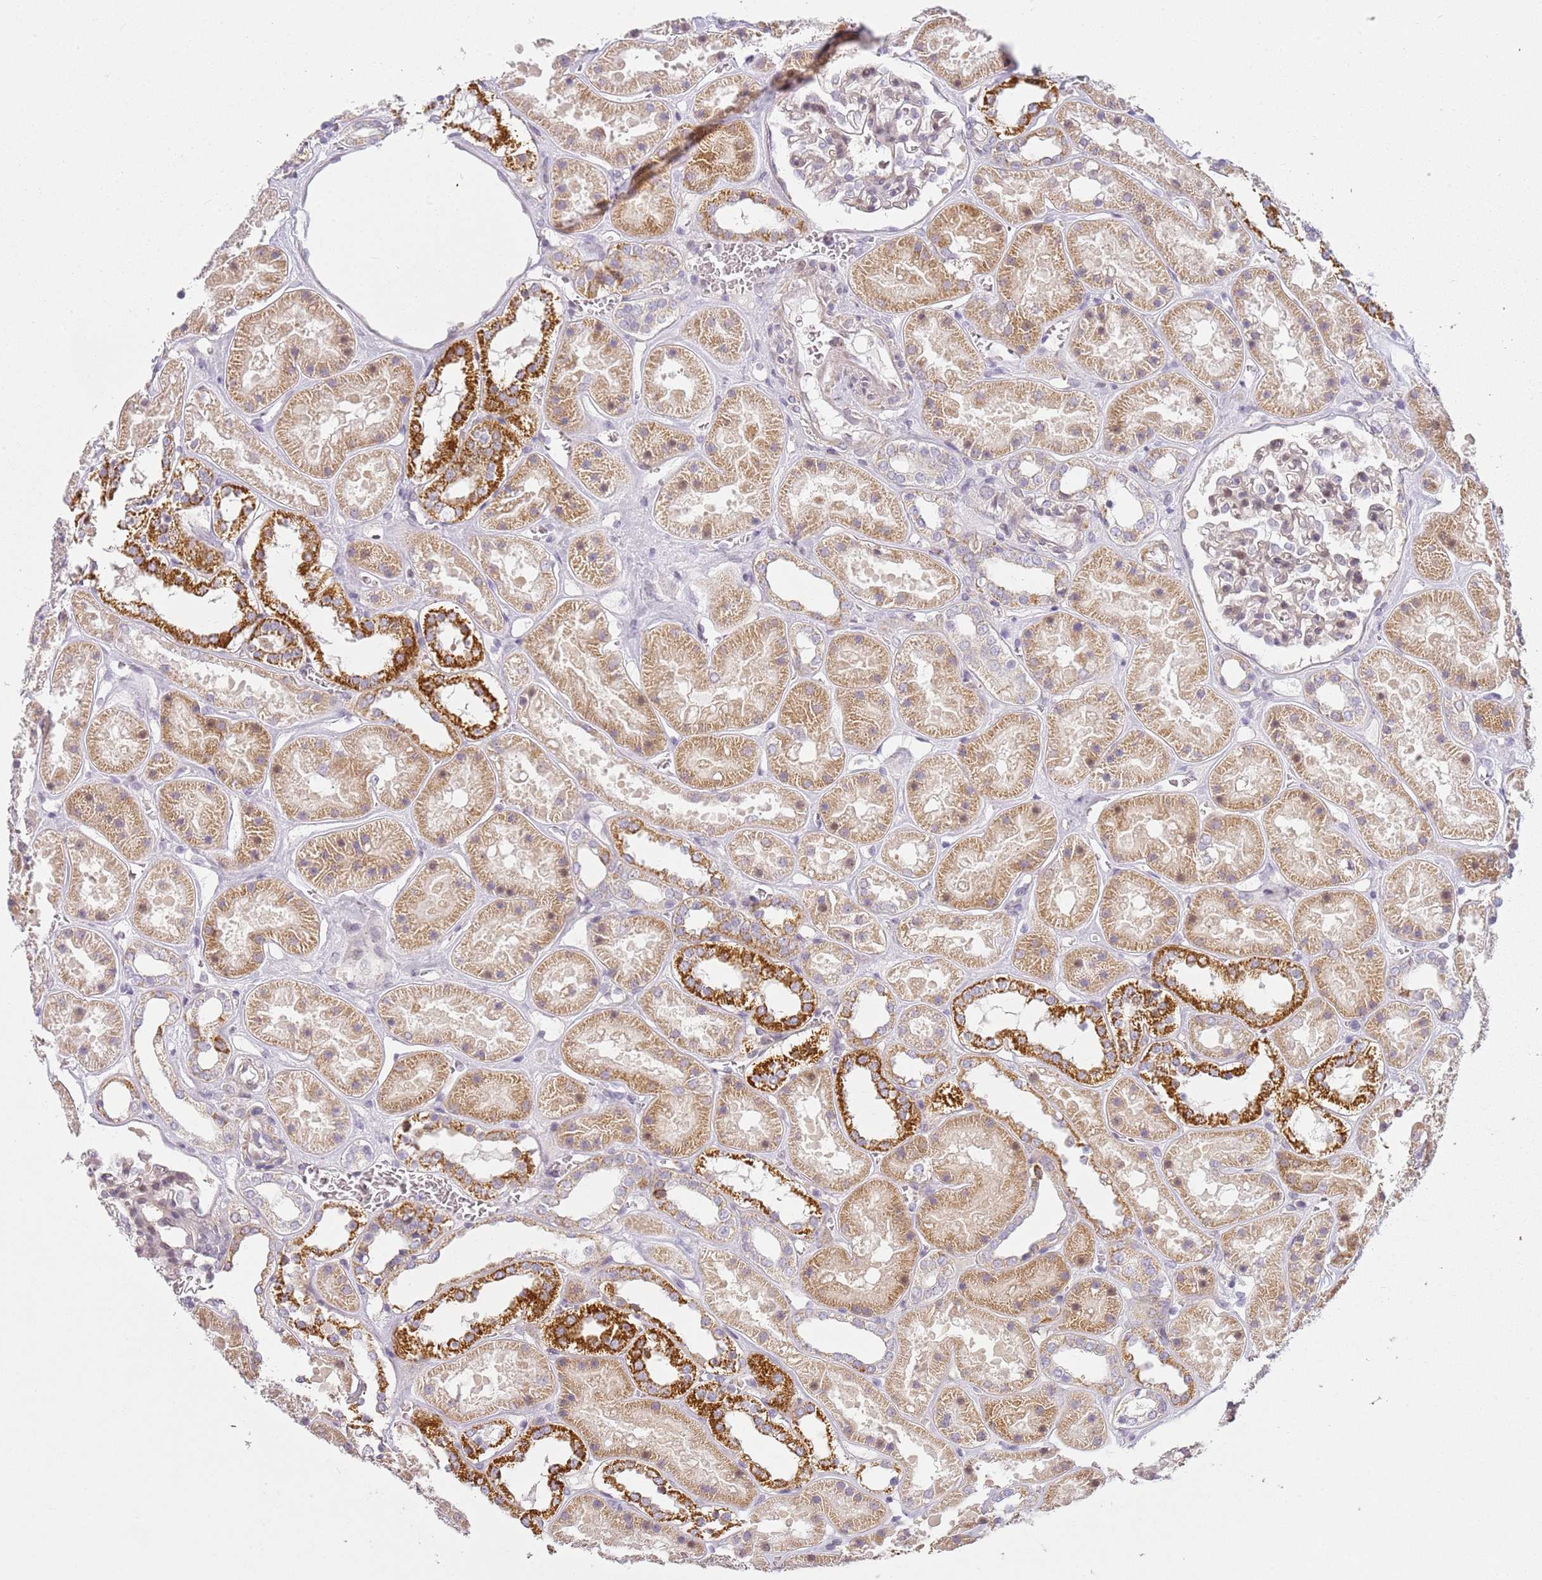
{"staining": {"intensity": "negative", "quantity": "none", "location": "none"}, "tissue": "kidney", "cell_type": "Cells in glomeruli", "image_type": "normal", "snomed": [{"axis": "morphology", "description": "Normal tissue, NOS"}, {"axis": "topography", "description": "Kidney"}], "caption": "There is no significant staining in cells in glomeruli of kidney. (Brightfield microscopy of DAB immunohistochemistry at high magnification).", "gene": "DEFB116", "patient": {"sex": "female", "age": 41}}